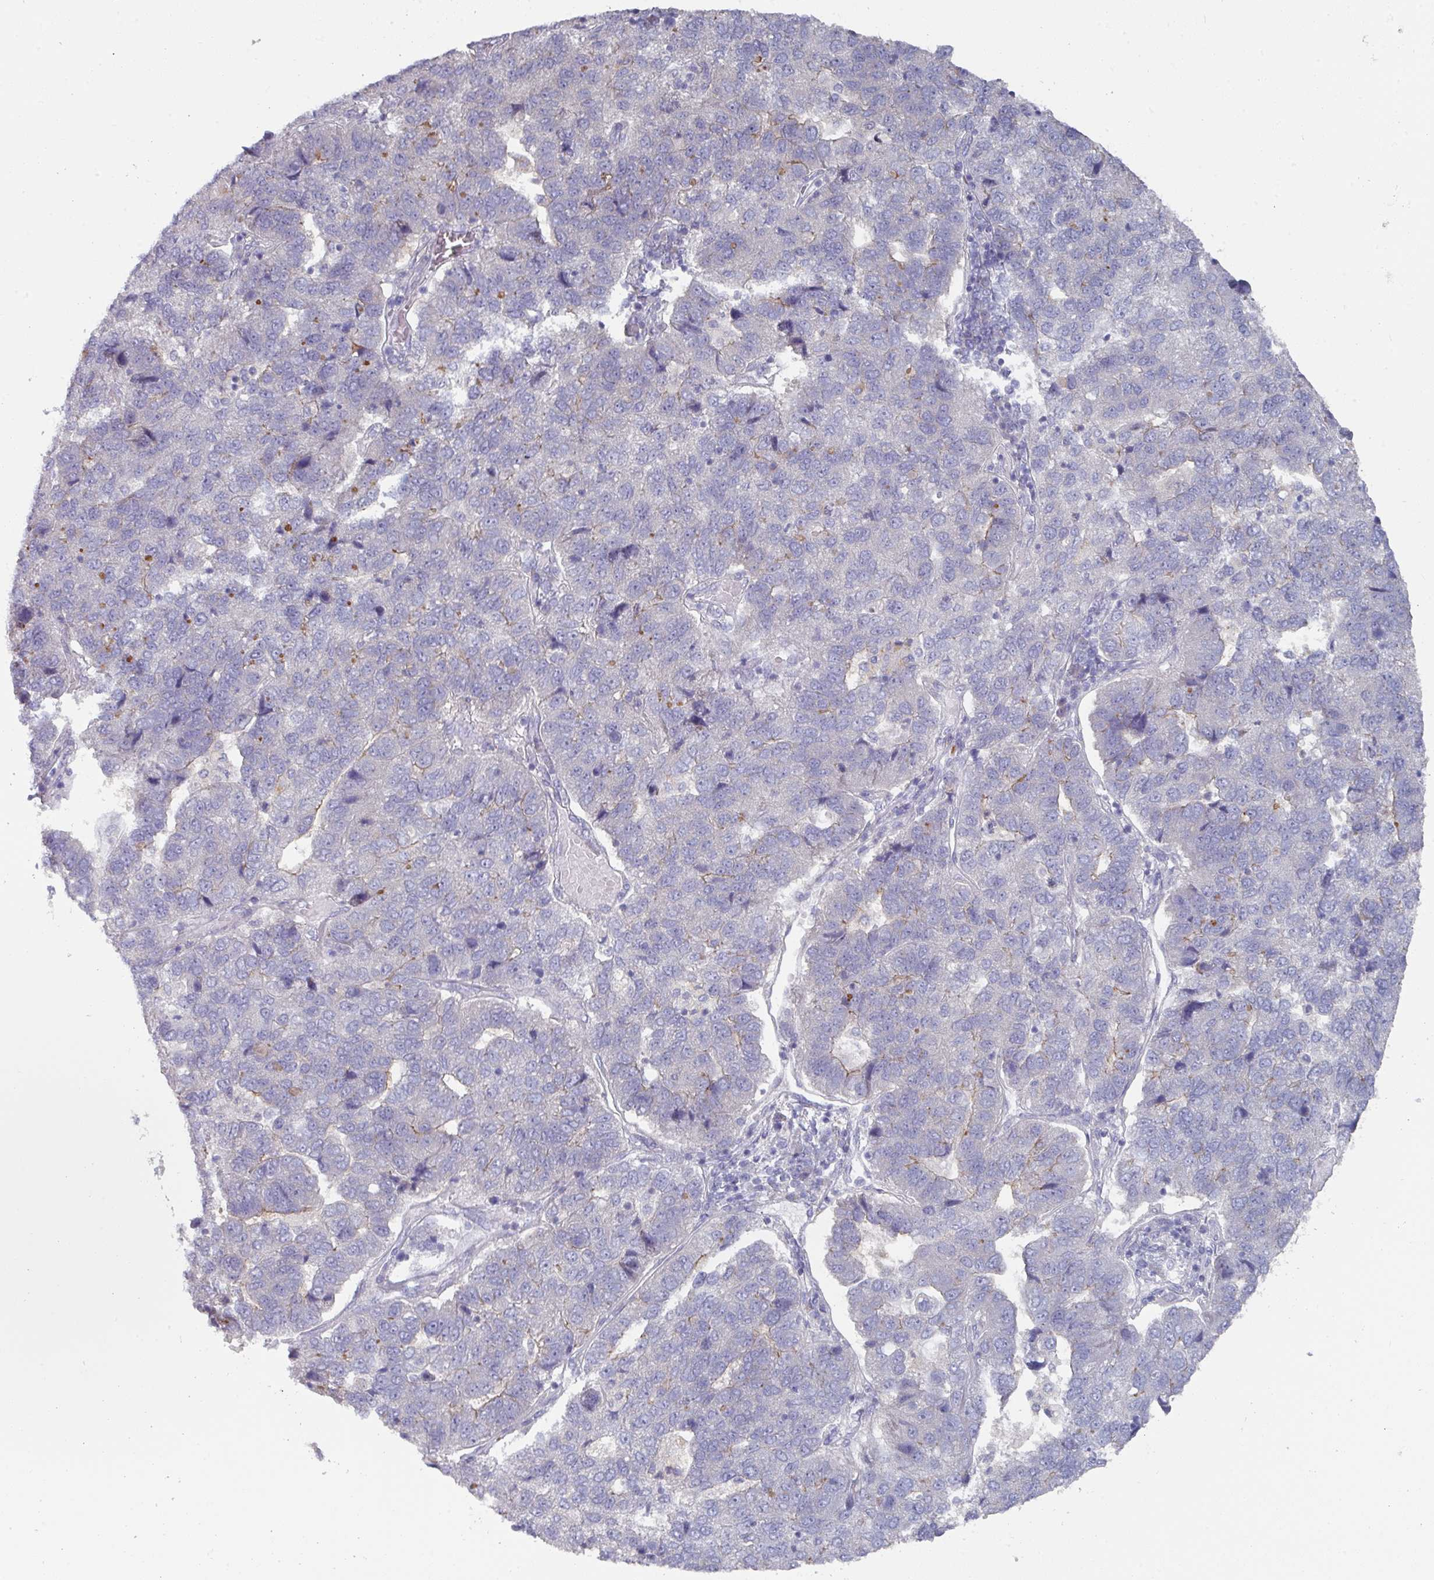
{"staining": {"intensity": "negative", "quantity": "none", "location": "none"}, "tissue": "pancreatic cancer", "cell_type": "Tumor cells", "image_type": "cancer", "snomed": [{"axis": "morphology", "description": "Adenocarcinoma, NOS"}, {"axis": "topography", "description": "Pancreas"}], "caption": "IHC histopathology image of human pancreatic cancer (adenocarcinoma) stained for a protein (brown), which shows no staining in tumor cells. Brightfield microscopy of immunohistochemistry (IHC) stained with DAB (3,3'-diaminobenzidine) (brown) and hematoxylin (blue), captured at high magnification.", "gene": "NT5C1A", "patient": {"sex": "female", "age": 61}}